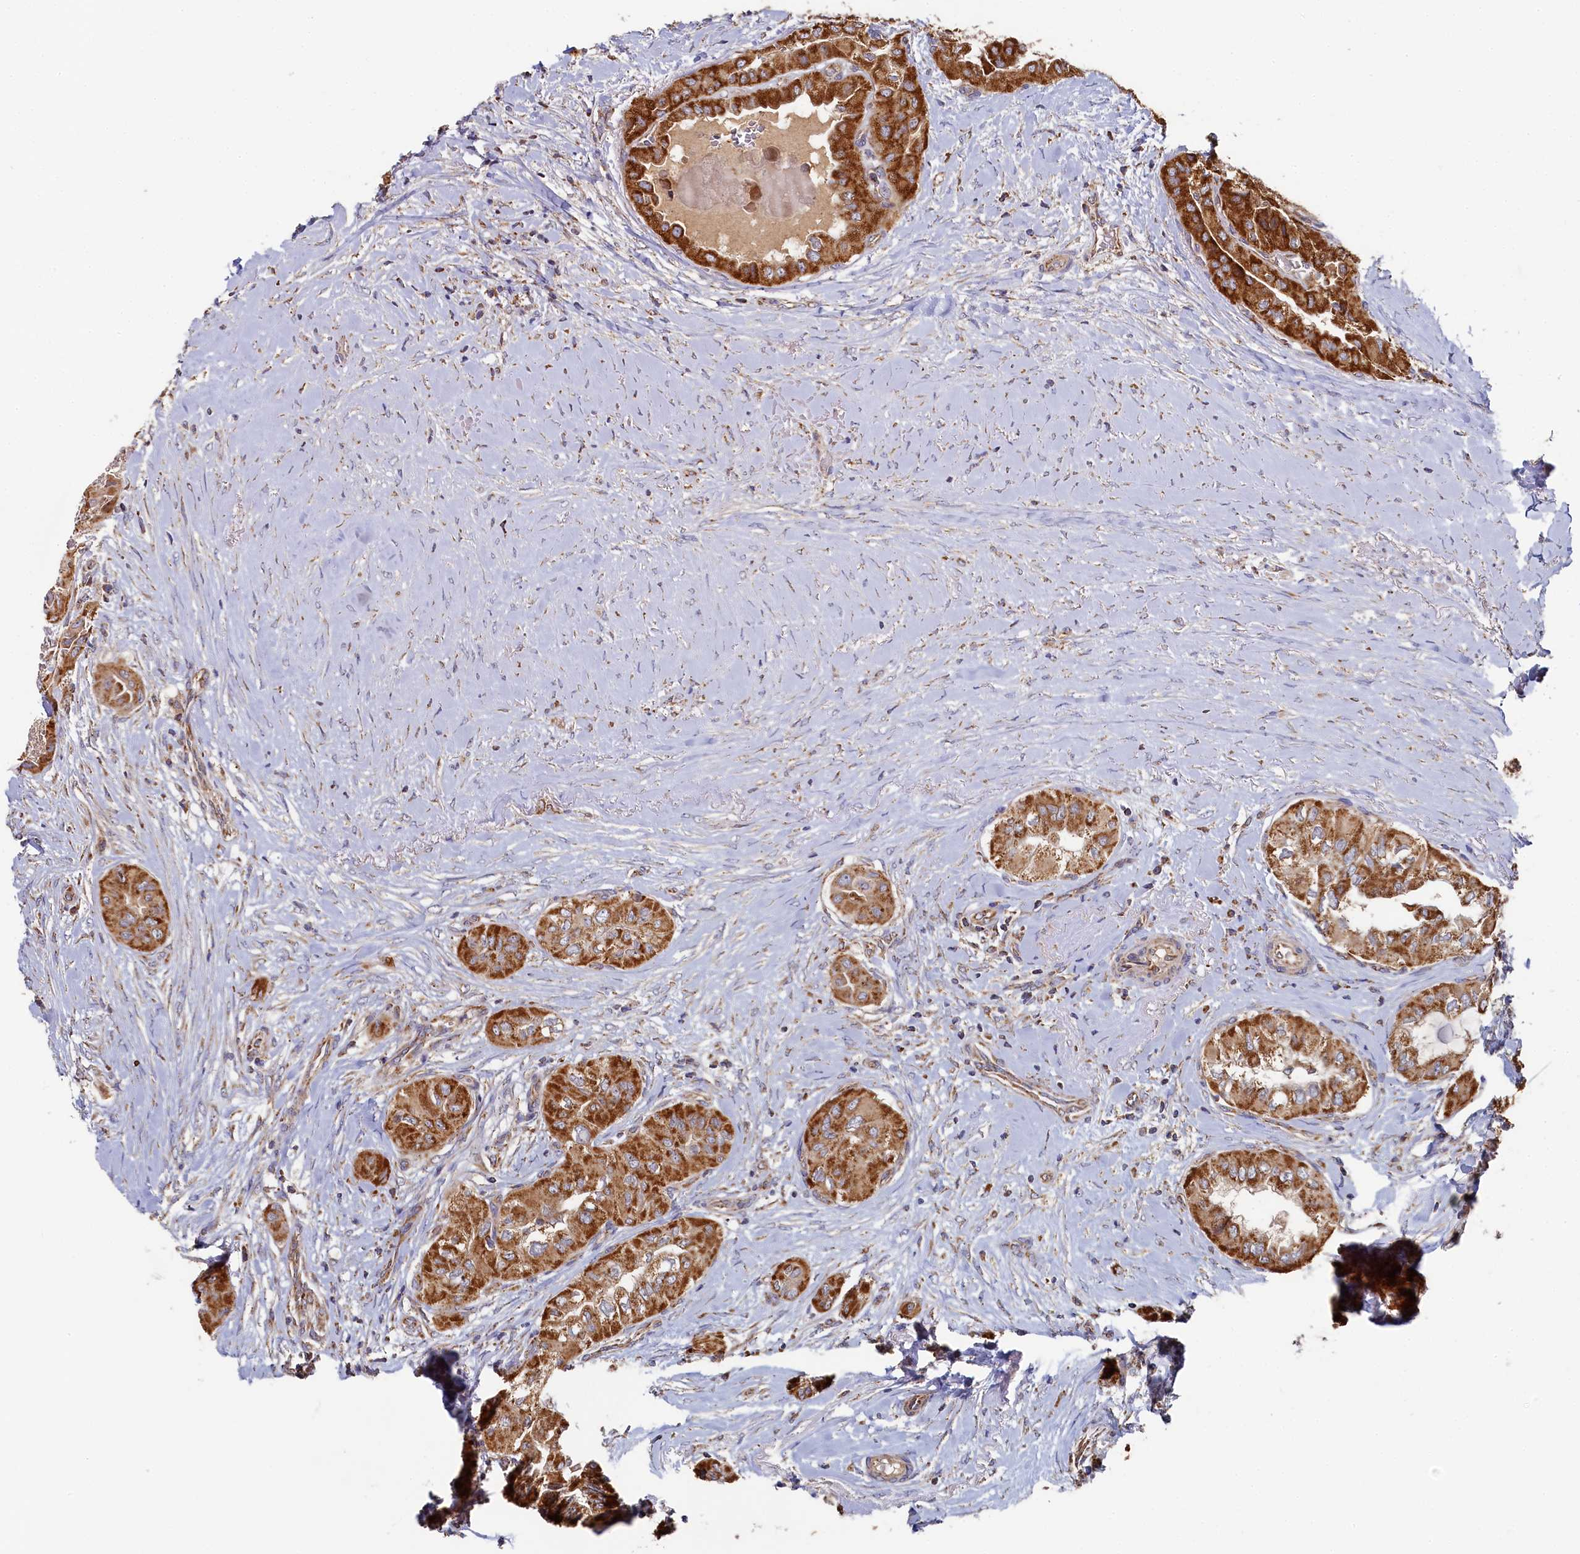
{"staining": {"intensity": "strong", "quantity": ">75%", "location": "cytoplasmic/membranous"}, "tissue": "thyroid cancer", "cell_type": "Tumor cells", "image_type": "cancer", "snomed": [{"axis": "morphology", "description": "Papillary adenocarcinoma, NOS"}, {"axis": "topography", "description": "Thyroid gland"}], "caption": "A brown stain shows strong cytoplasmic/membranous positivity of a protein in human thyroid cancer (papillary adenocarcinoma) tumor cells.", "gene": "HAUS2", "patient": {"sex": "female", "age": 59}}